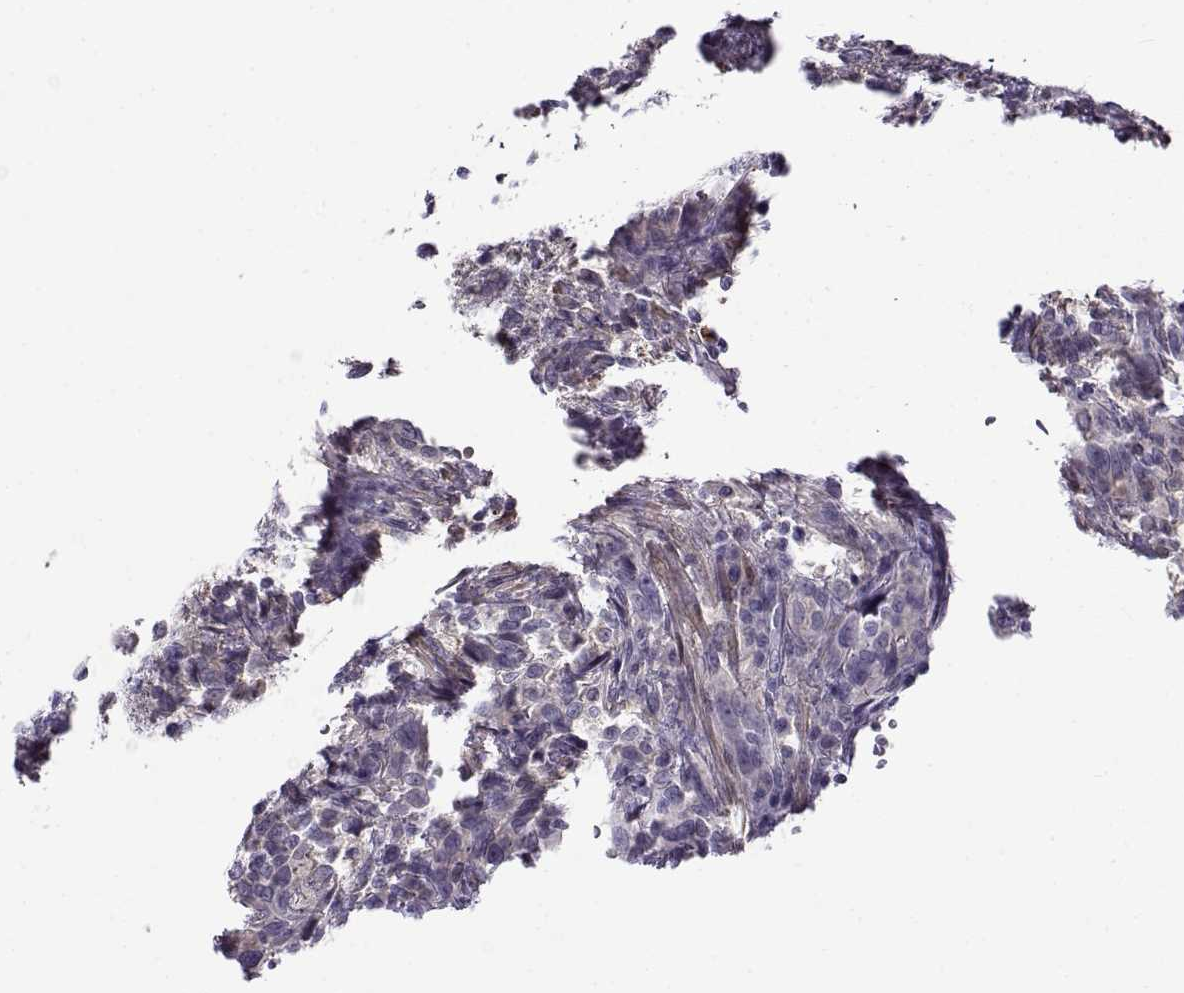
{"staining": {"intensity": "negative", "quantity": "none", "location": "none"}, "tissue": "urothelial cancer", "cell_type": "Tumor cells", "image_type": "cancer", "snomed": [{"axis": "morphology", "description": "Urothelial carcinoma, NOS"}, {"axis": "morphology", "description": "Urothelial carcinoma, High grade"}, {"axis": "topography", "description": "Urinary bladder"}], "caption": "Protein analysis of urothelial cancer shows no significant expression in tumor cells. Brightfield microscopy of IHC stained with DAB (brown) and hematoxylin (blue), captured at high magnification.", "gene": "UCP3", "patient": {"sex": "female", "age": 64}}